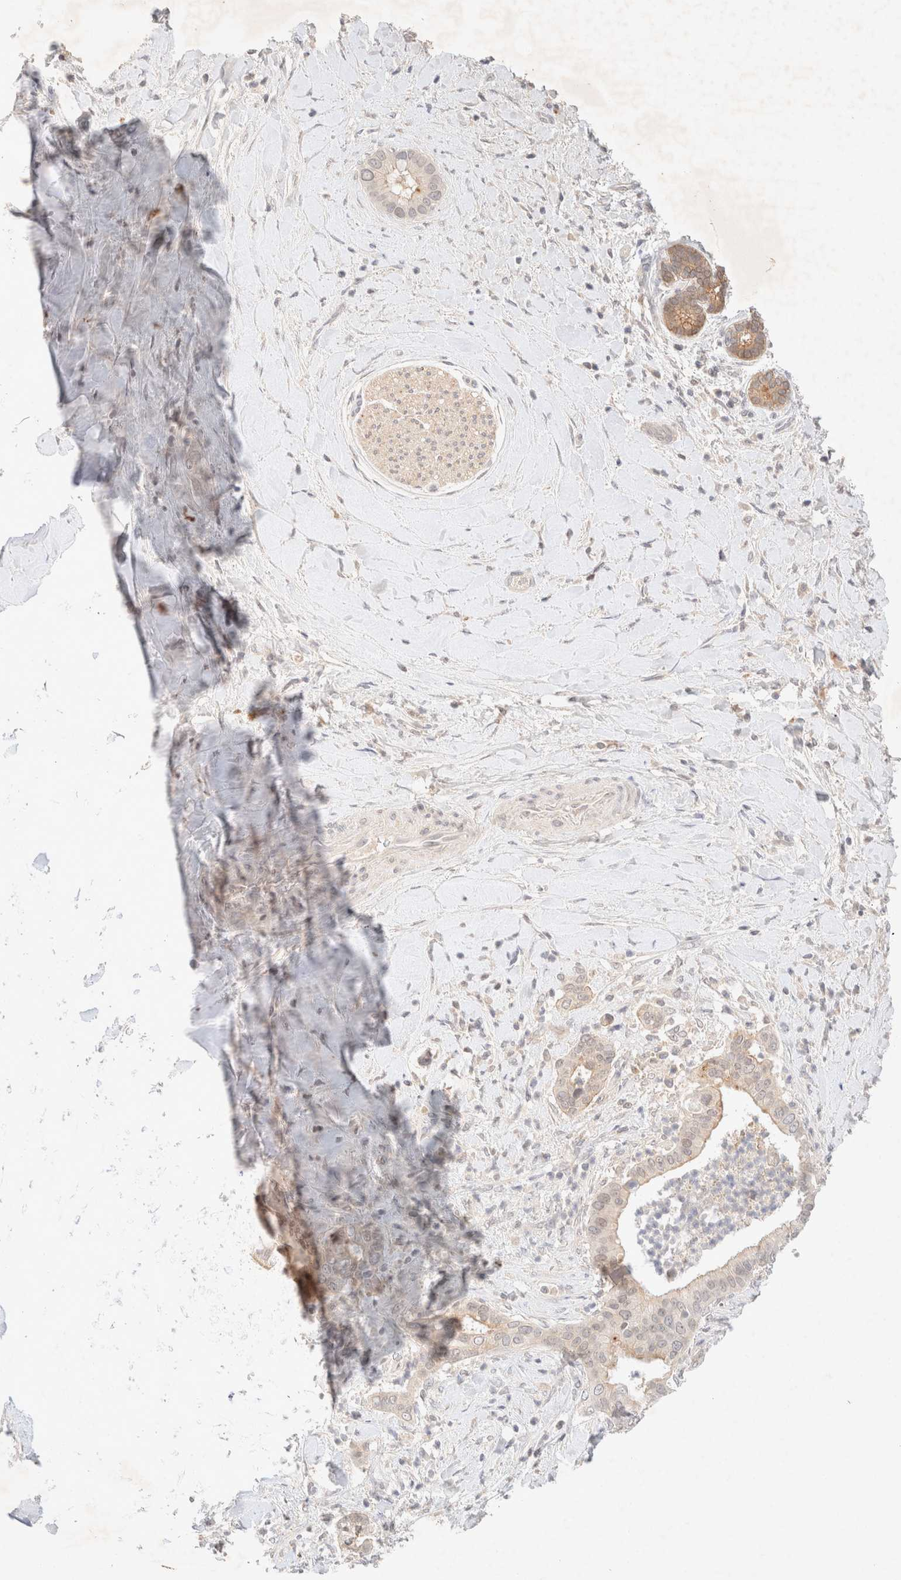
{"staining": {"intensity": "weak", "quantity": "<25%", "location": "cytoplasmic/membranous"}, "tissue": "liver cancer", "cell_type": "Tumor cells", "image_type": "cancer", "snomed": [{"axis": "morphology", "description": "Cholangiocarcinoma"}, {"axis": "topography", "description": "Liver"}], "caption": "A micrograph of liver cholangiocarcinoma stained for a protein reveals no brown staining in tumor cells. Brightfield microscopy of immunohistochemistry stained with DAB (3,3'-diaminobenzidine) (brown) and hematoxylin (blue), captured at high magnification.", "gene": "SARM1", "patient": {"sex": "female", "age": 54}}